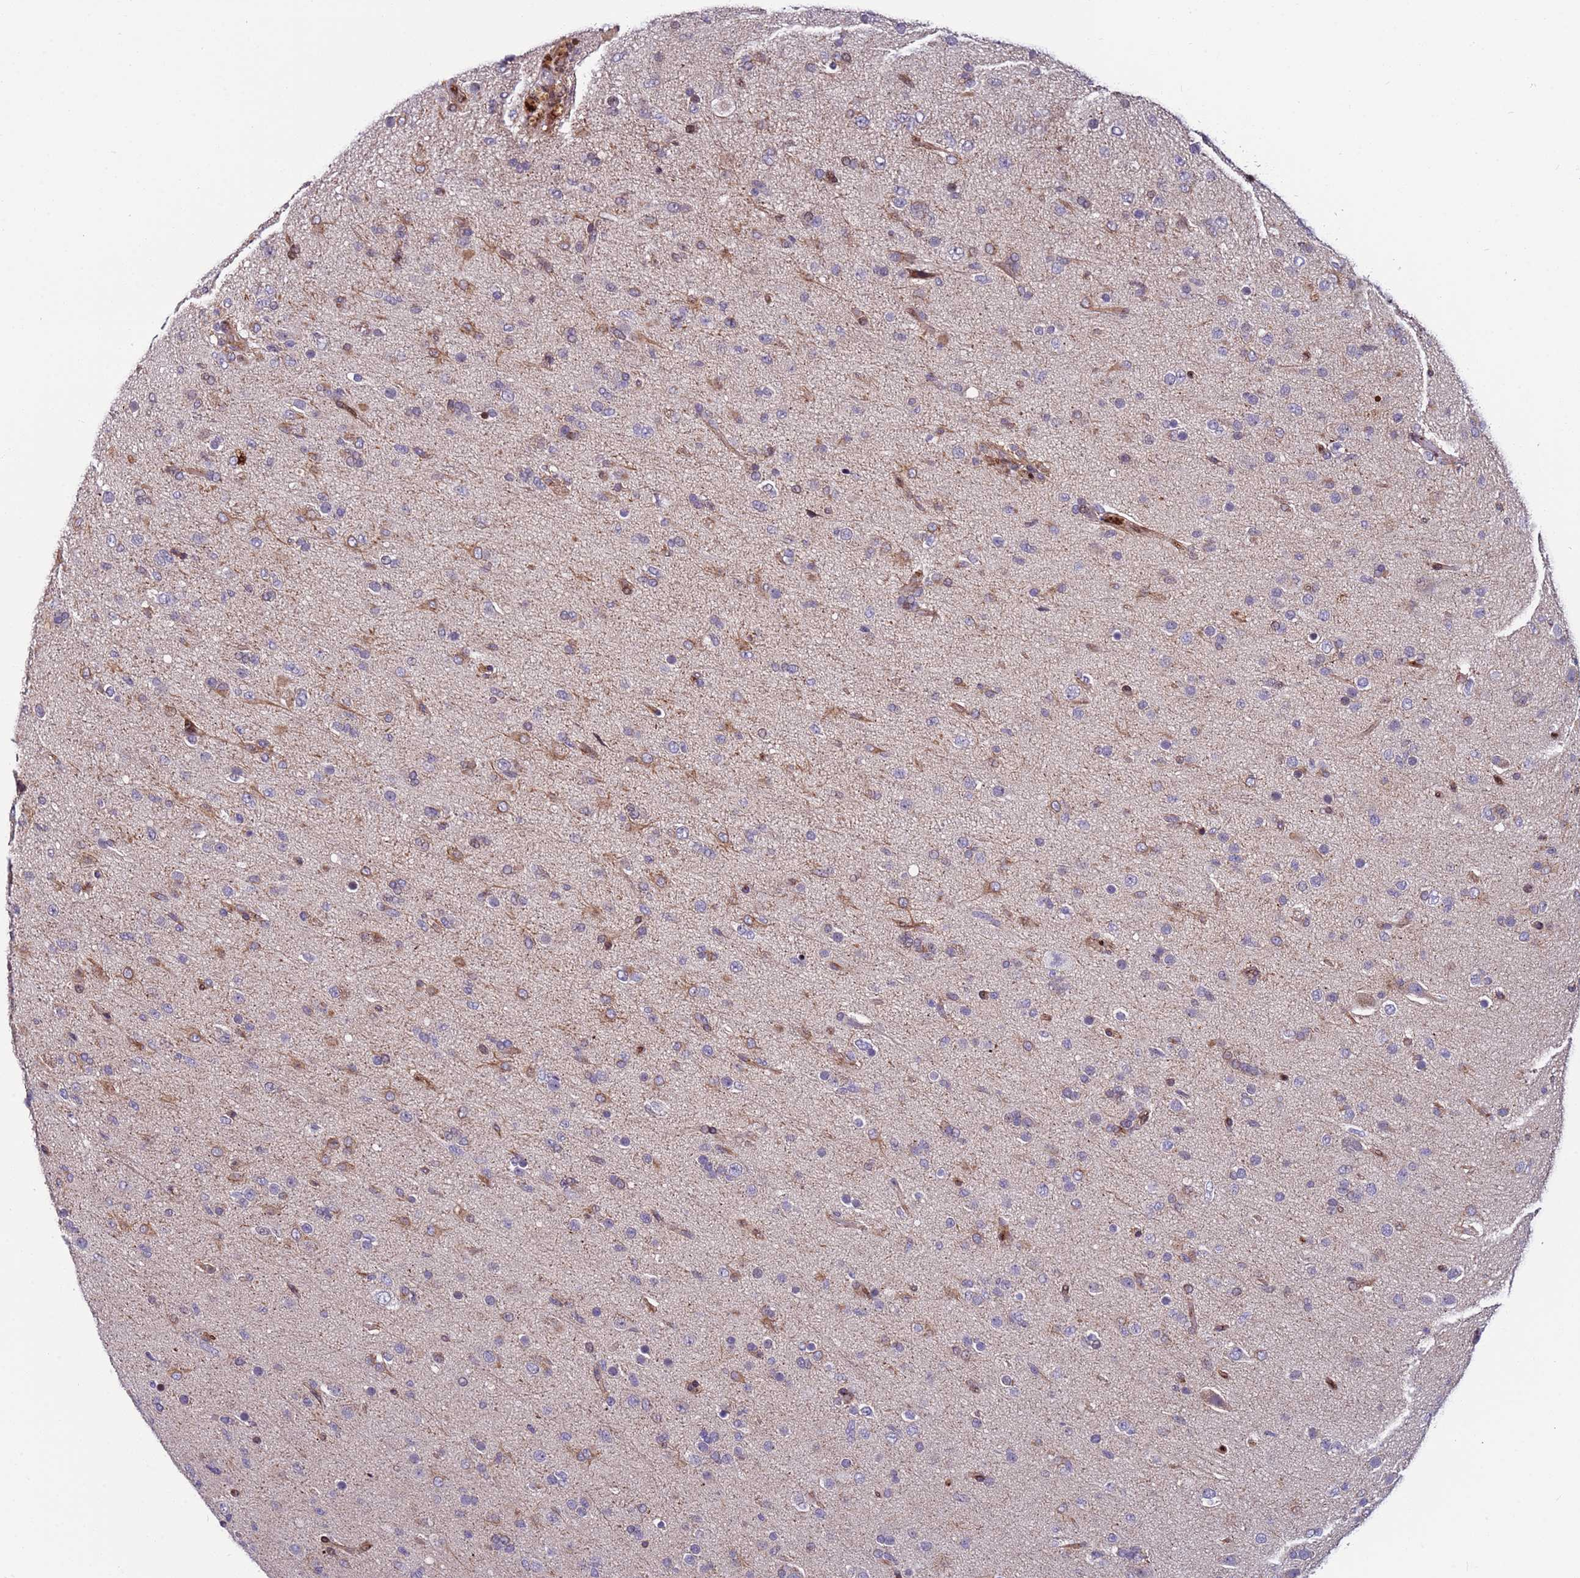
{"staining": {"intensity": "moderate", "quantity": "<25%", "location": "cytoplasmic/membranous"}, "tissue": "glioma", "cell_type": "Tumor cells", "image_type": "cancer", "snomed": [{"axis": "morphology", "description": "Glioma, malignant, Low grade"}, {"axis": "topography", "description": "Brain"}], "caption": "High-power microscopy captured an IHC photomicrograph of malignant low-grade glioma, revealing moderate cytoplasmic/membranous expression in about <25% of tumor cells.", "gene": "WBP11", "patient": {"sex": "male", "age": 65}}